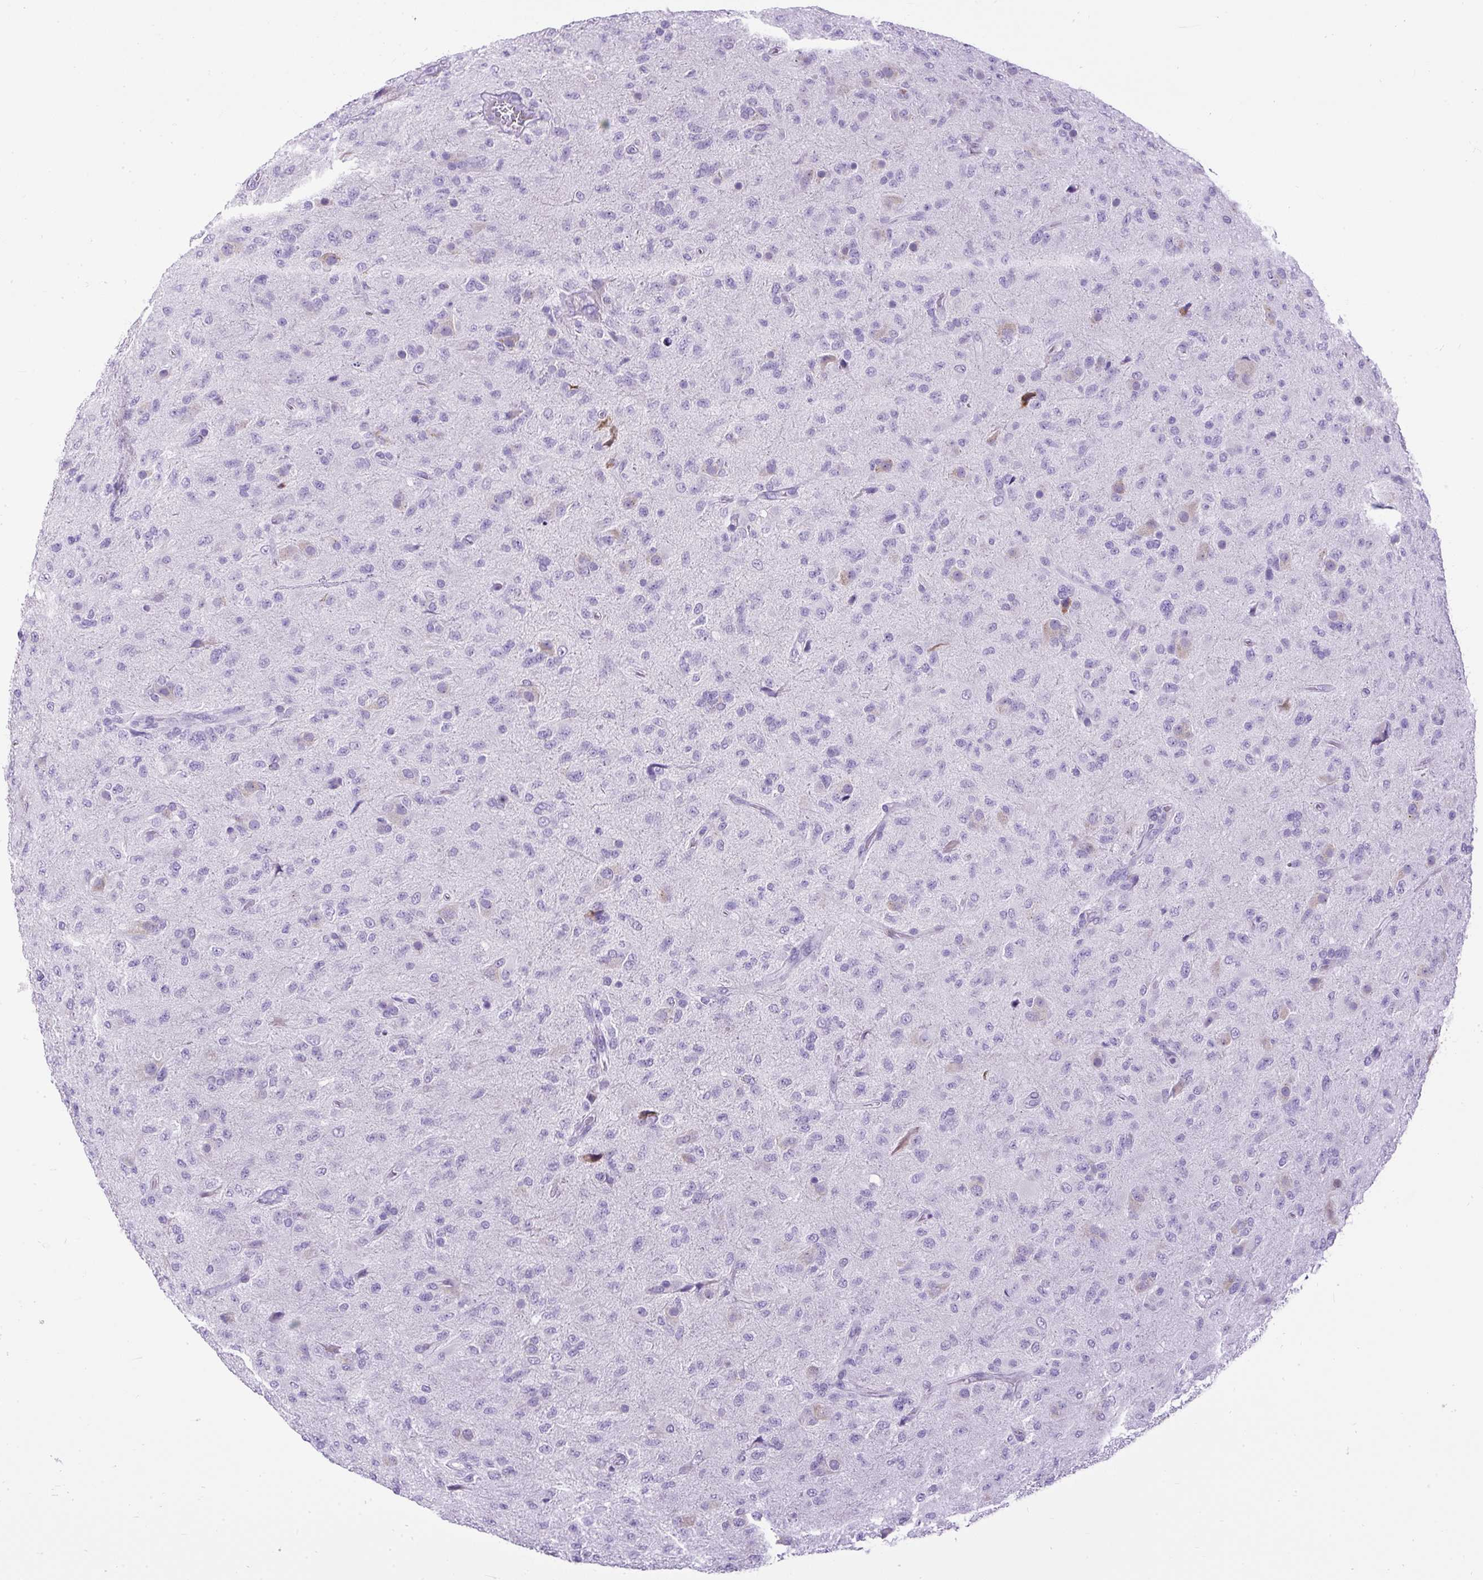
{"staining": {"intensity": "negative", "quantity": "none", "location": "none"}, "tissue": "glioma", "cell_type": "Tumor cells", "image_type": "cancer", "snomed": [{"axis": "morphology", "description": "Glioma, malignant, Low grade"}, {"axis": "topography", "description": "Brain"}], "caption": "IHC of human glioma displays no expression in tumor cells.", "gene": "UPP1", "patient": {"sex": "male", "age": 65}}